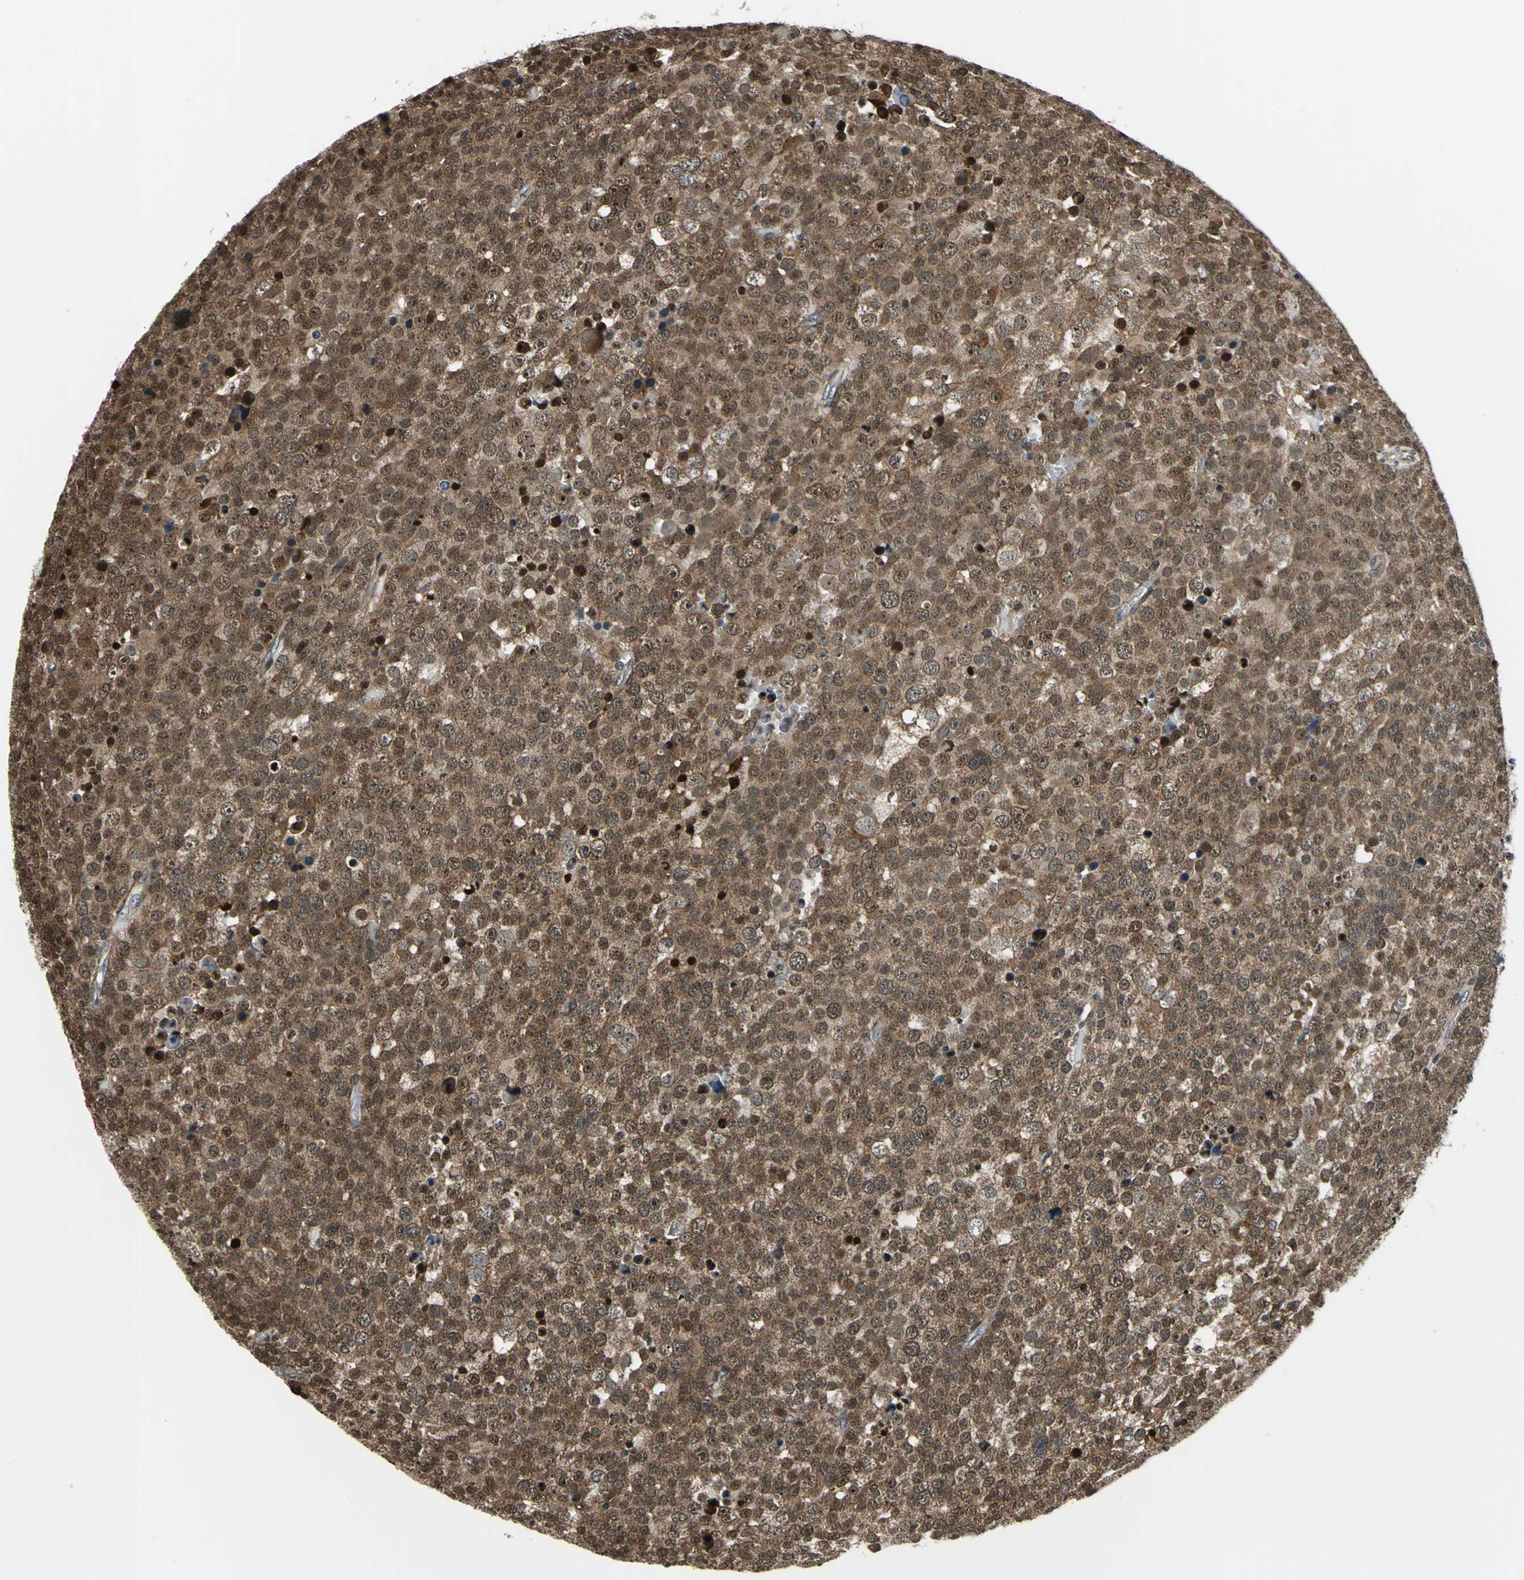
{"staining": {"intensity": "moderate", "quantity": ">75%", "location": "cytoplasmic/membranous,nuclear"}, "tissue": "testis cancer", "cell_type": "Tumor cells", "image_type": "cancer", "snomed": [{"axis": "morphology", "description": "Seminoma, NOS"}, {"axis": "topography", "description": "Testis"}], "caption": "The histopathology image shows a brown stain indicating the presence of a protein in the cytoplasmic/membranous and nuclear of tumor cells in testis cancer.", "gene": "AATF", "patient": {"sex": "male", "age": 71}}